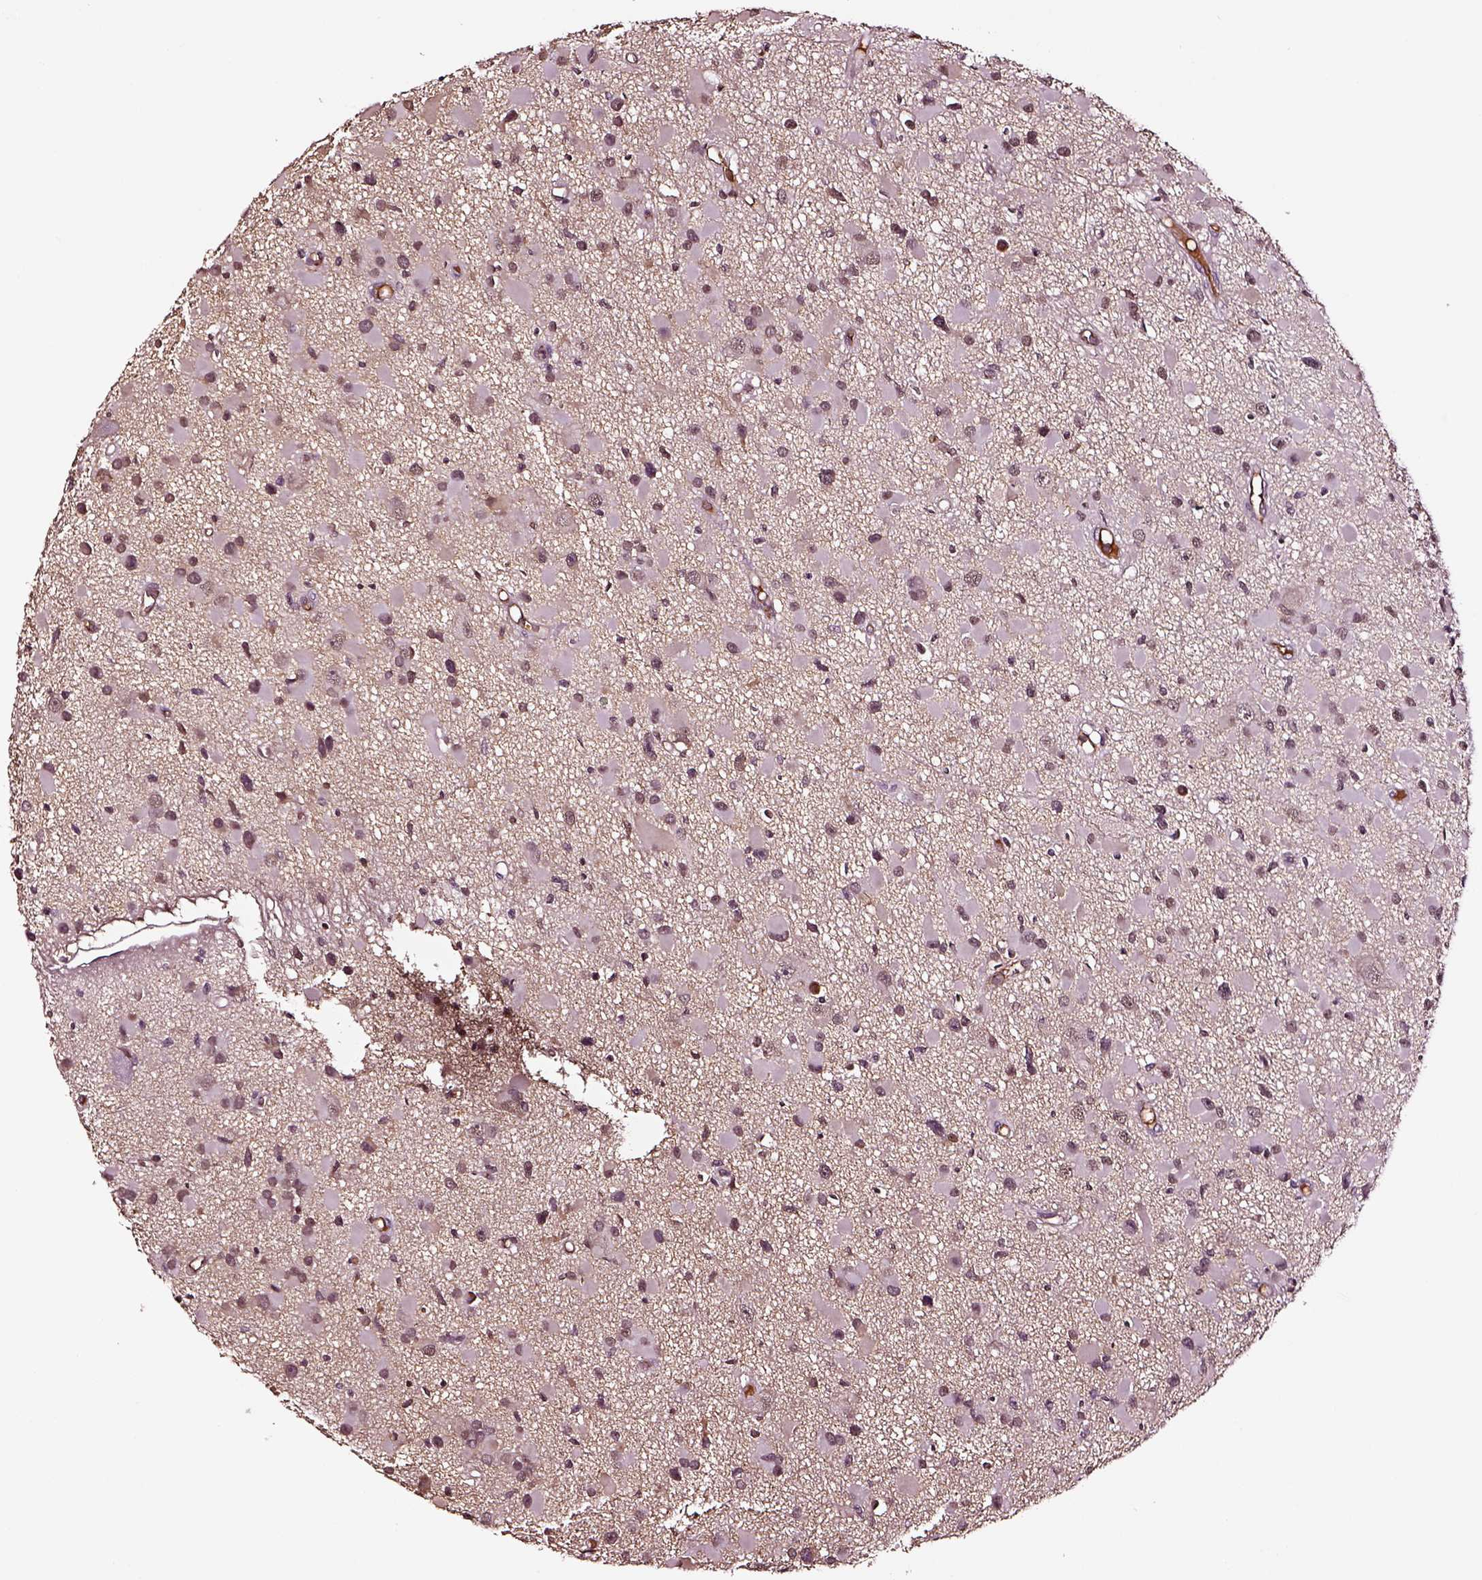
{"staining": {"intensity": "negative", "quantity": "none", "location": "none"}, "tissue": "glioma", "cell_type": "Tumor cells", "image_type": "cancer", "snomed": [{"axis": "morphology", "description": "Glioma, malignant, High grade"}, {"axis": "topography", "description": "Brain"}], "caption": "There is no significant positivity in tumor cells of malignant high-grade glioma.", "gene": "TF", "patient": {"sex": "male", "age": 54}}